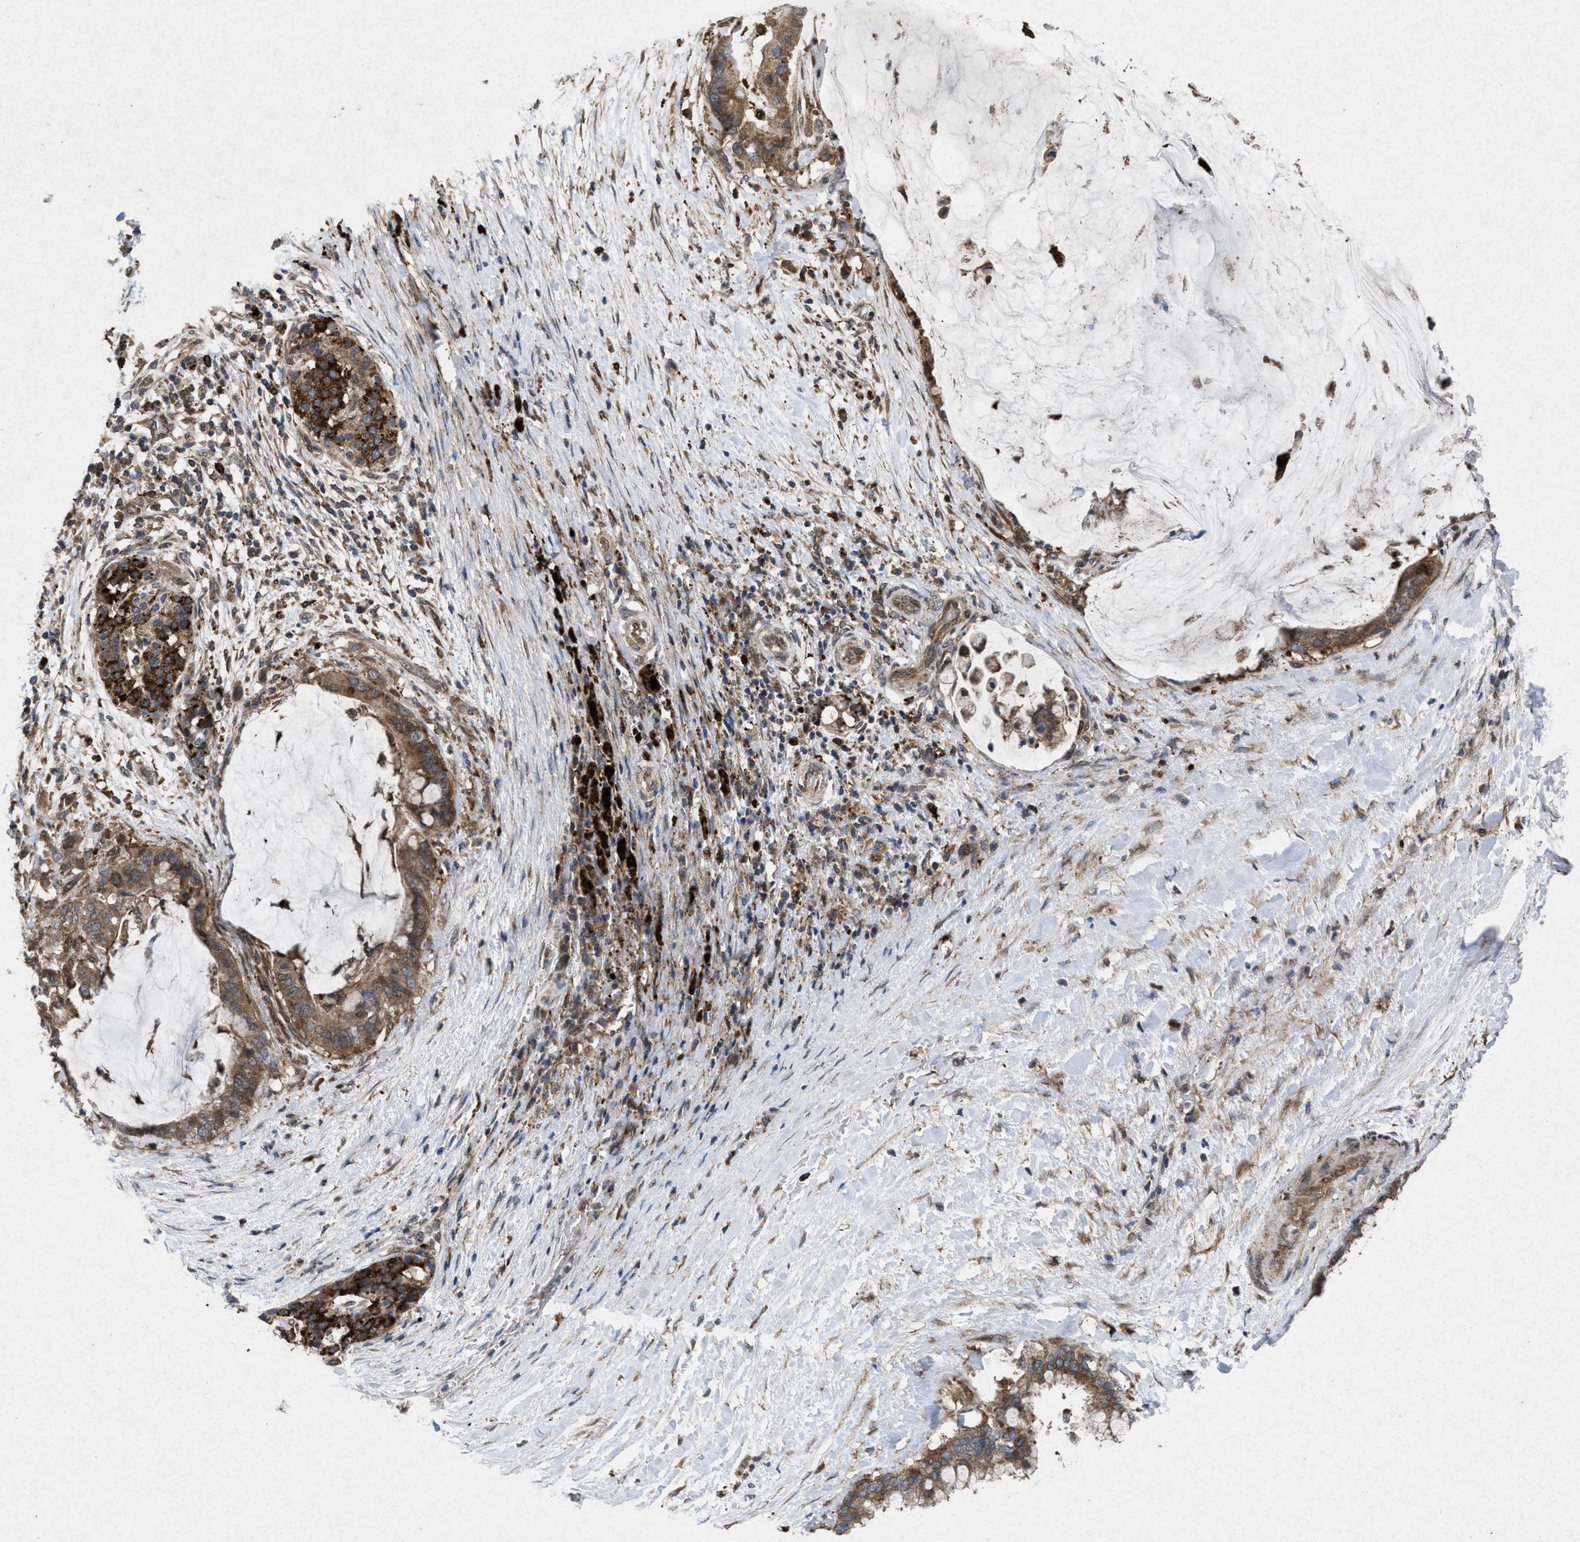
{"staining": {"intensity": "moderate", "quantity": ">75%", "location": "cytoplasmic/membranous"}, "tissue": "pancreatic cancer", "cell_type": "Tumor cells", "image_type": "cancer", "snomed": [{"axis": "morphology", "description": "Adenocarcinoma, NOS"}, {"axis": "topography", "description": "Pancreas"}], "caption": "A micrograph of pancreatic cancer stained for a protein demonstrates moderate cytoplasmic/membranous brown staining in tumor cells.", "gene": "MSI2", "patient": {"sex": "male", "age": 41}}